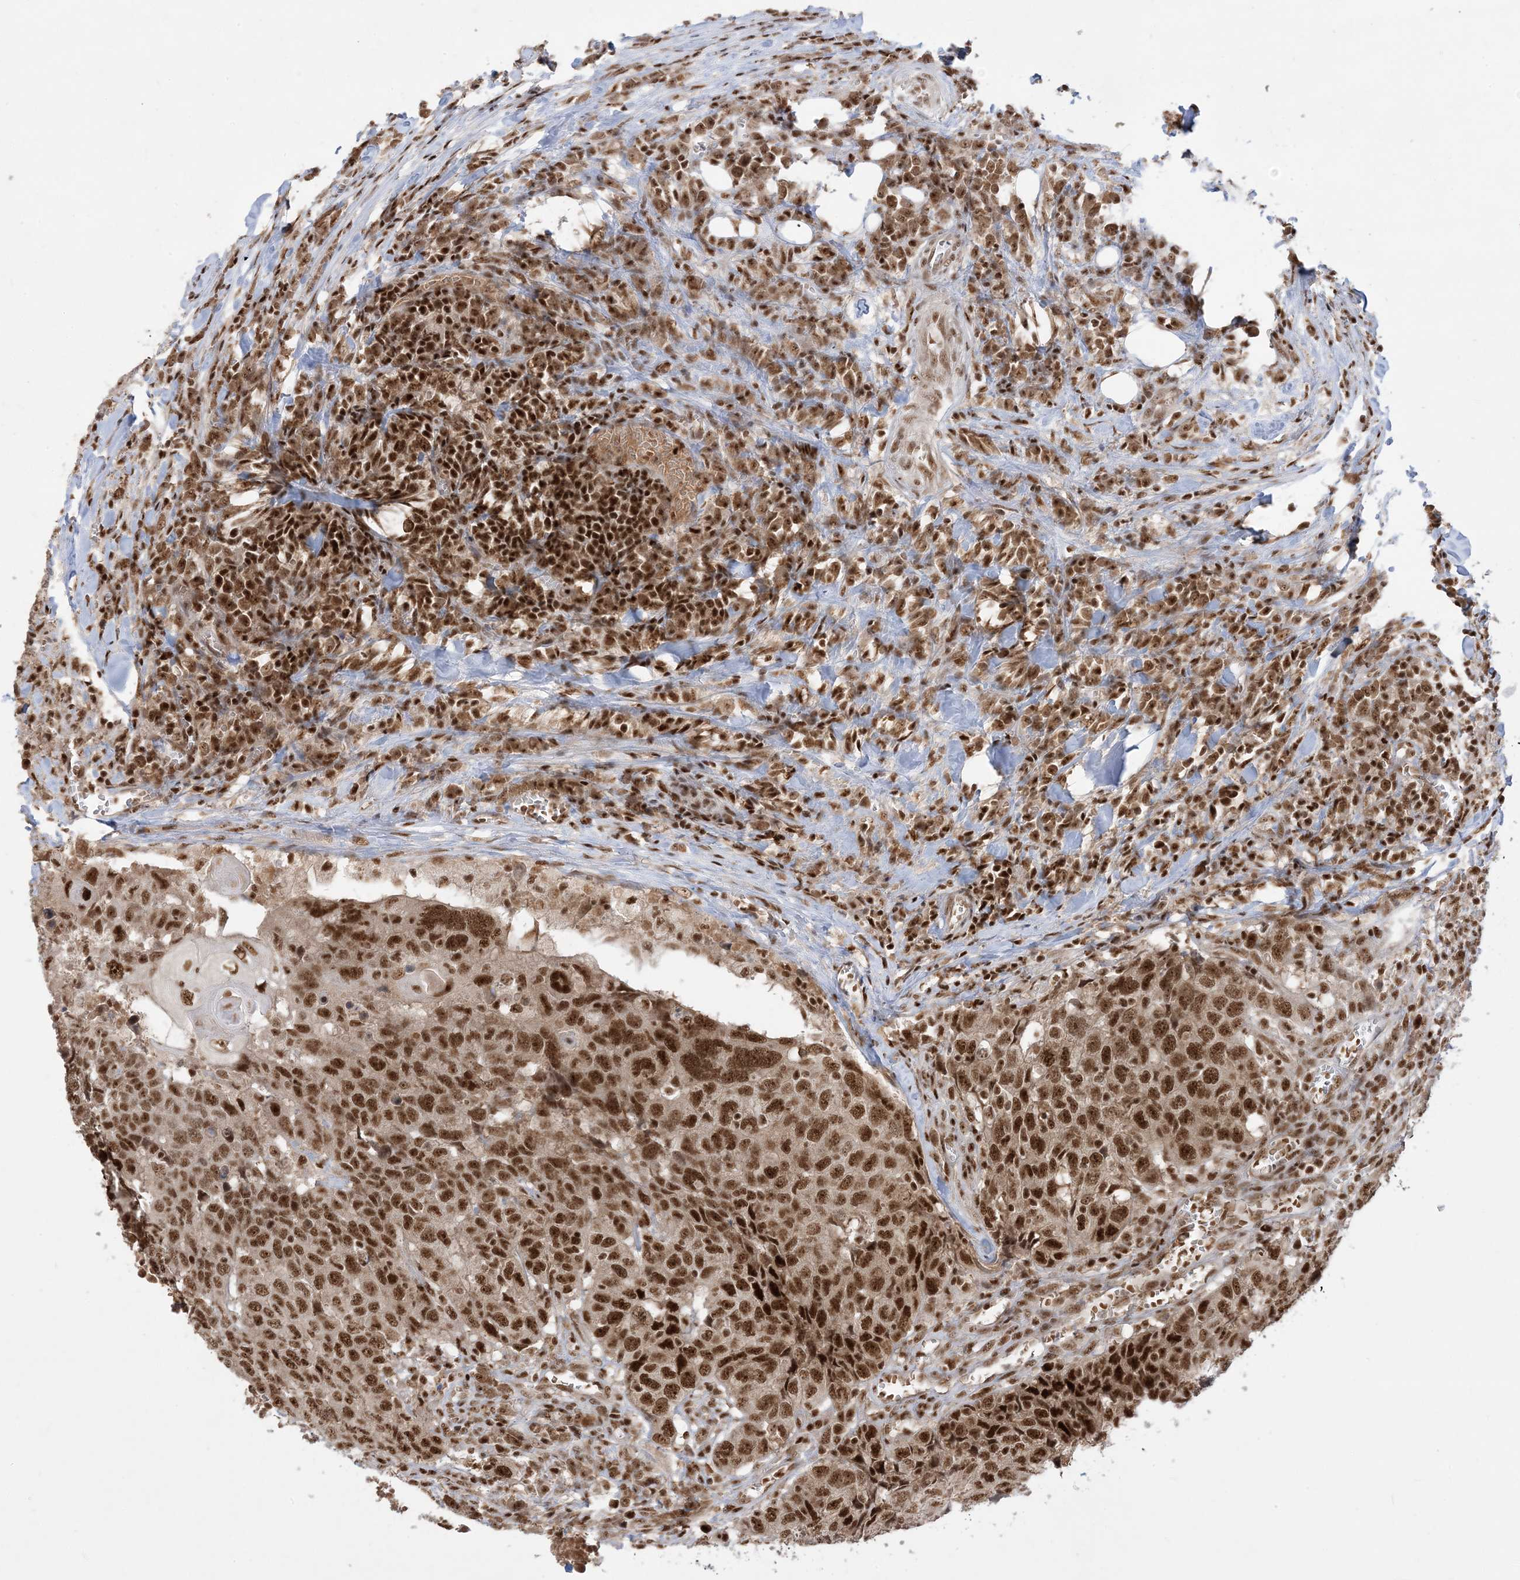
{"staining": {"intensity": "strong", "quantity": ">75%", "location": "nuclear"}, "tissue": "head and neck cancer", "cell_type": "Tumor cells", "image_type": "cancer", "snomed": [{"axis": "morphology", "description": "Squamous cell carcinoma, NOS"}, {"axis": "topography", "description": "Head-Neck"}], "caption": "Head and neck cancer (squamous cell carcinoma) stained with a brown dye displays strong nuclear positive positivity in about >75% of tumor cells.", "gene": "PPIL2", "patient": {"sex": "male", "age": 66}}